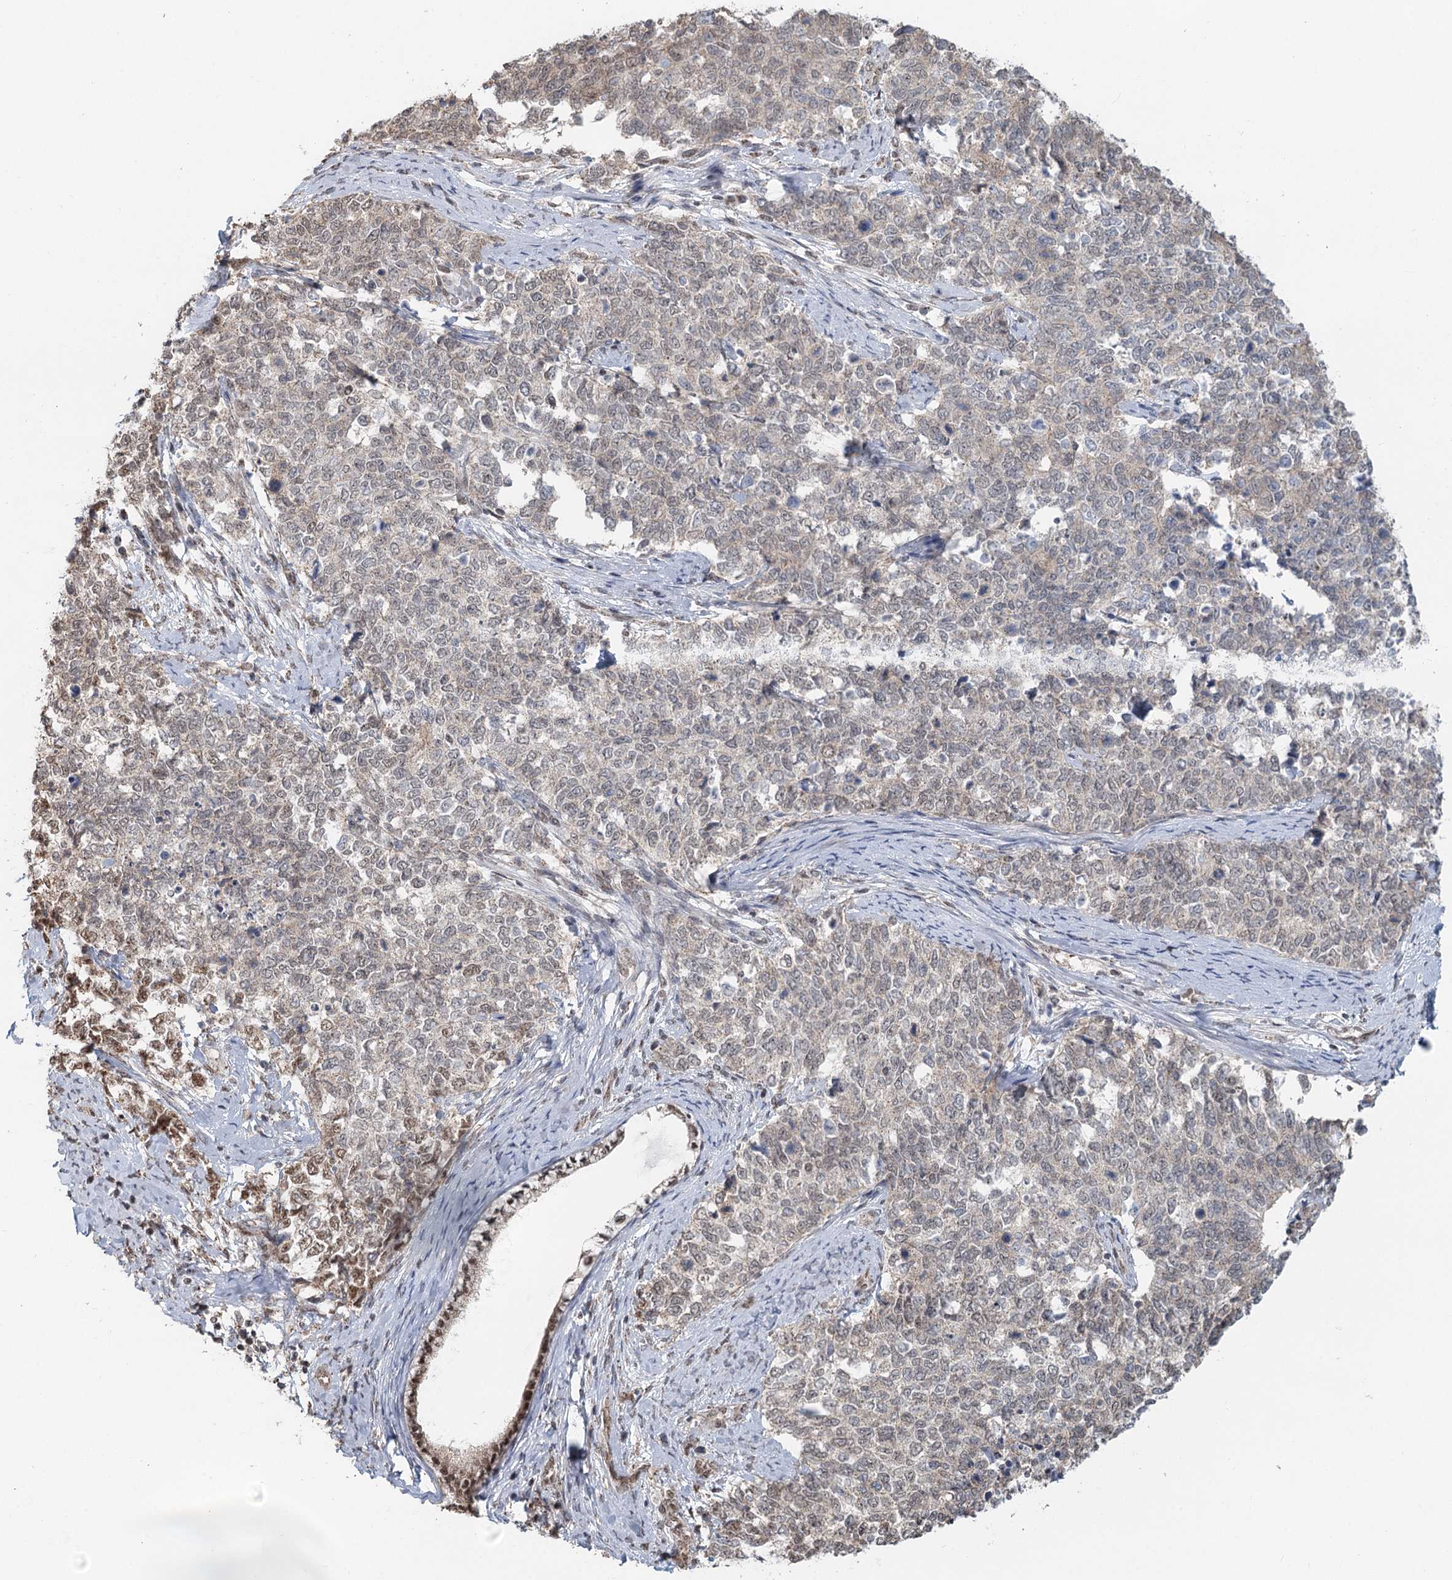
{"staining": {"intensity": "moderate", "quantity": "<25%", "location": "cytoplasmic/membranous"}, "tissue": "cervical cancer", "cell_type": "Tumor cells", "image_type": "cancer", "snomed": [{"axis": "morphology", "description": "Squamous cell carcinoma, NOS"}, {"axis": "topography", "description": "Cervix"}], "caption": "Protein staining reveals moderate cytoplasmic/membranous expression in approximately <25% of tumor cells in cervical cancer (squamous cell carcinoma).", "gene": "GPALPP1", "patient": {"sex": "female", "age": 63}}